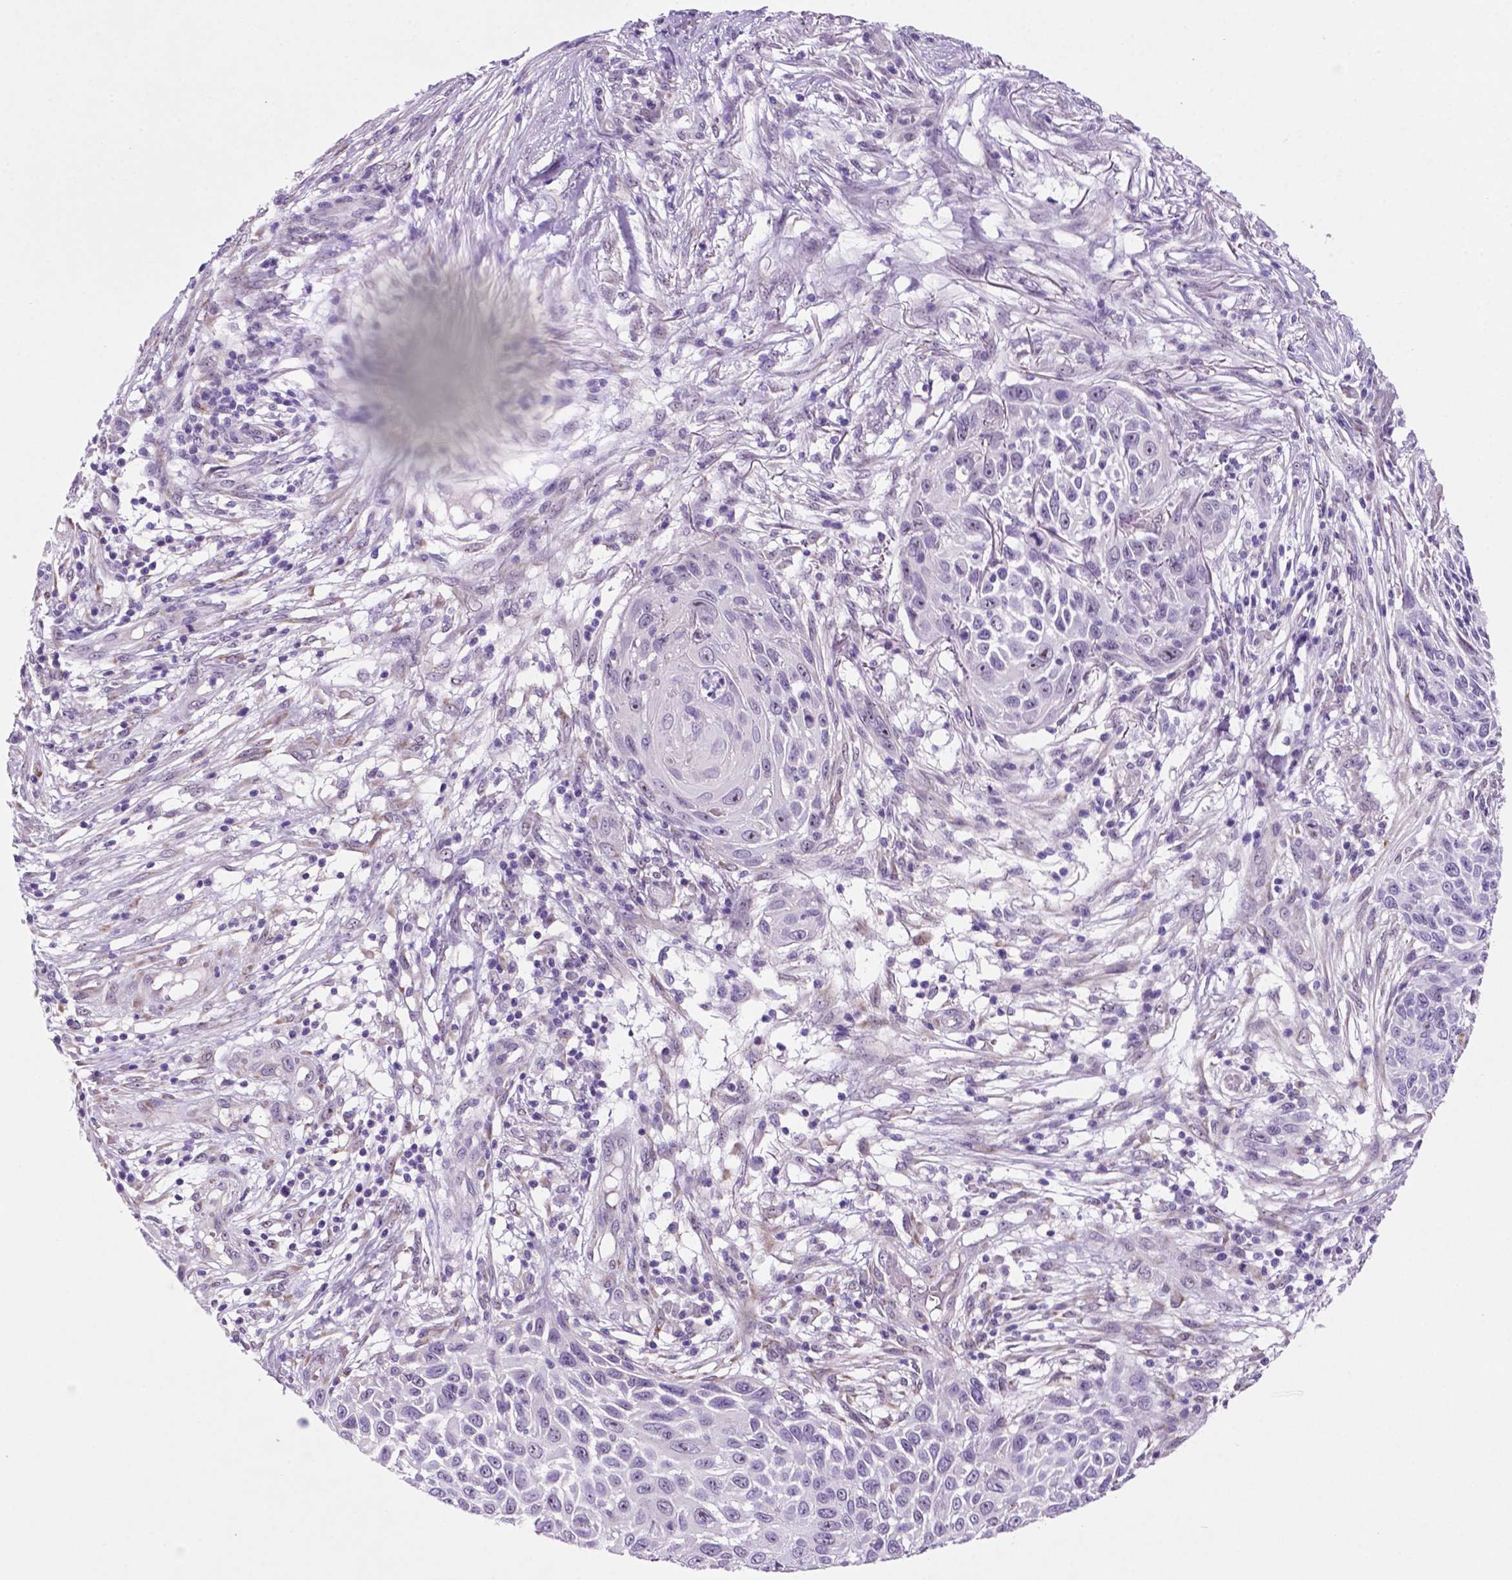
{"staining": {"intensity": "negative", "quantity": "none", "location": "none"}, "tissue": "skin cancer", "cell_type": "Tumor cells", "image_type": "cancer", "snomed": [{"axis": "morphology", "description": "Squamous cell carcinoma, NOS"}, {"axis": "topography", "description": "Skin"}], "caption": "Skin cancer was stained to show a protein in brown. There is no significant positivity in tumor cells.", "gene": "C18orf21", "patient": {"sex": "male", "age": 92}}